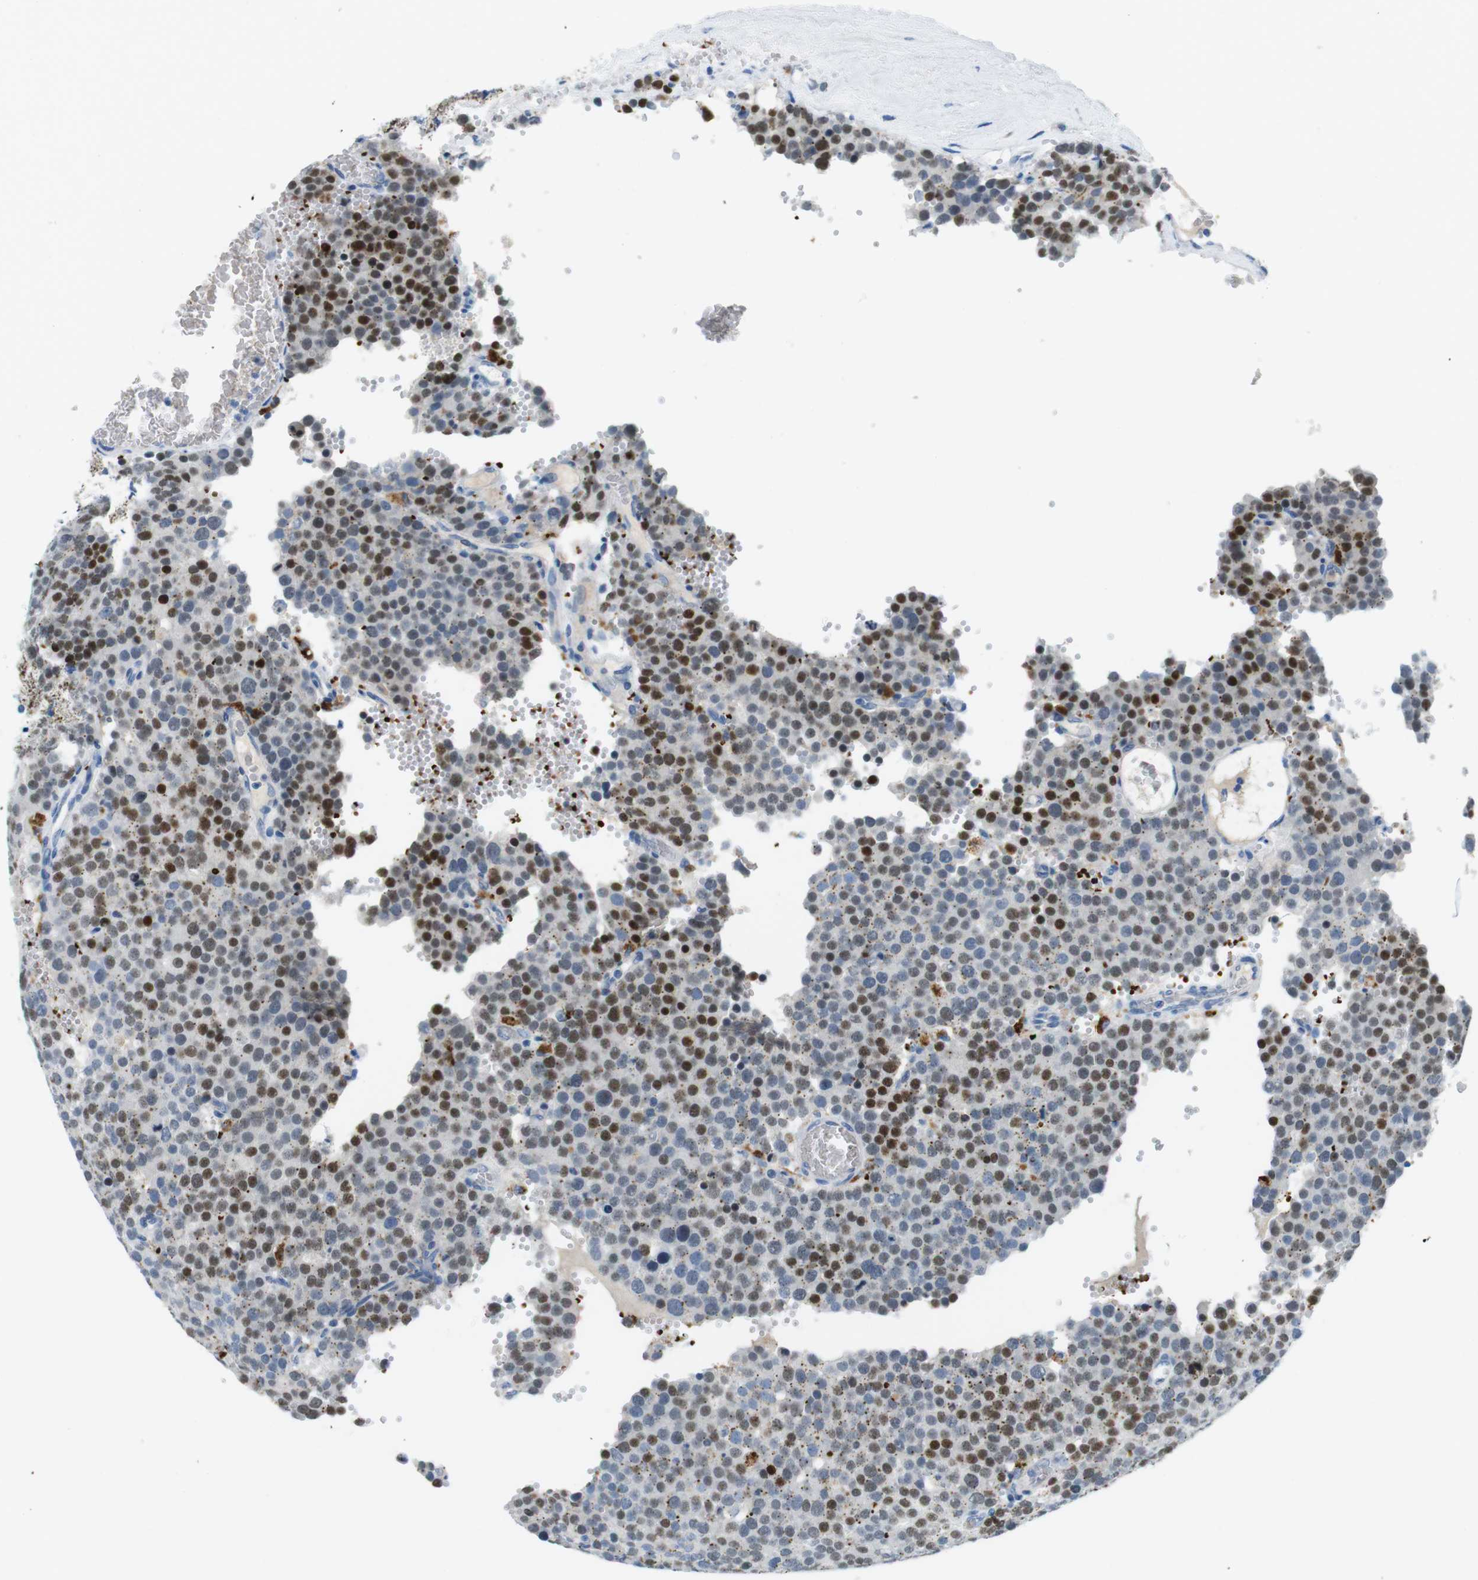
{"staining": {"intensity": "strong", "quantity": "25%-75%", "location": "nuclear"}, "tissue": "testis cancer", "cell_type": "Tumor cells", "image_type": "cancer", "snomed": [{"axis": "morphology", "description": "Normal tissue, NOS"}, {"axis": "morphology", "description": "Seminoma, NOS"}, {"axis": "topography", "description": "Testis"}], "caption": "The image displays immunohistochemical staining of testis cancer (seminoma). There is strong nuclear positivity is present in approximately 25%-75% of tumor cells.", "gene": "TFAP2C", "patient": {"sex": "male", "age": 71}}